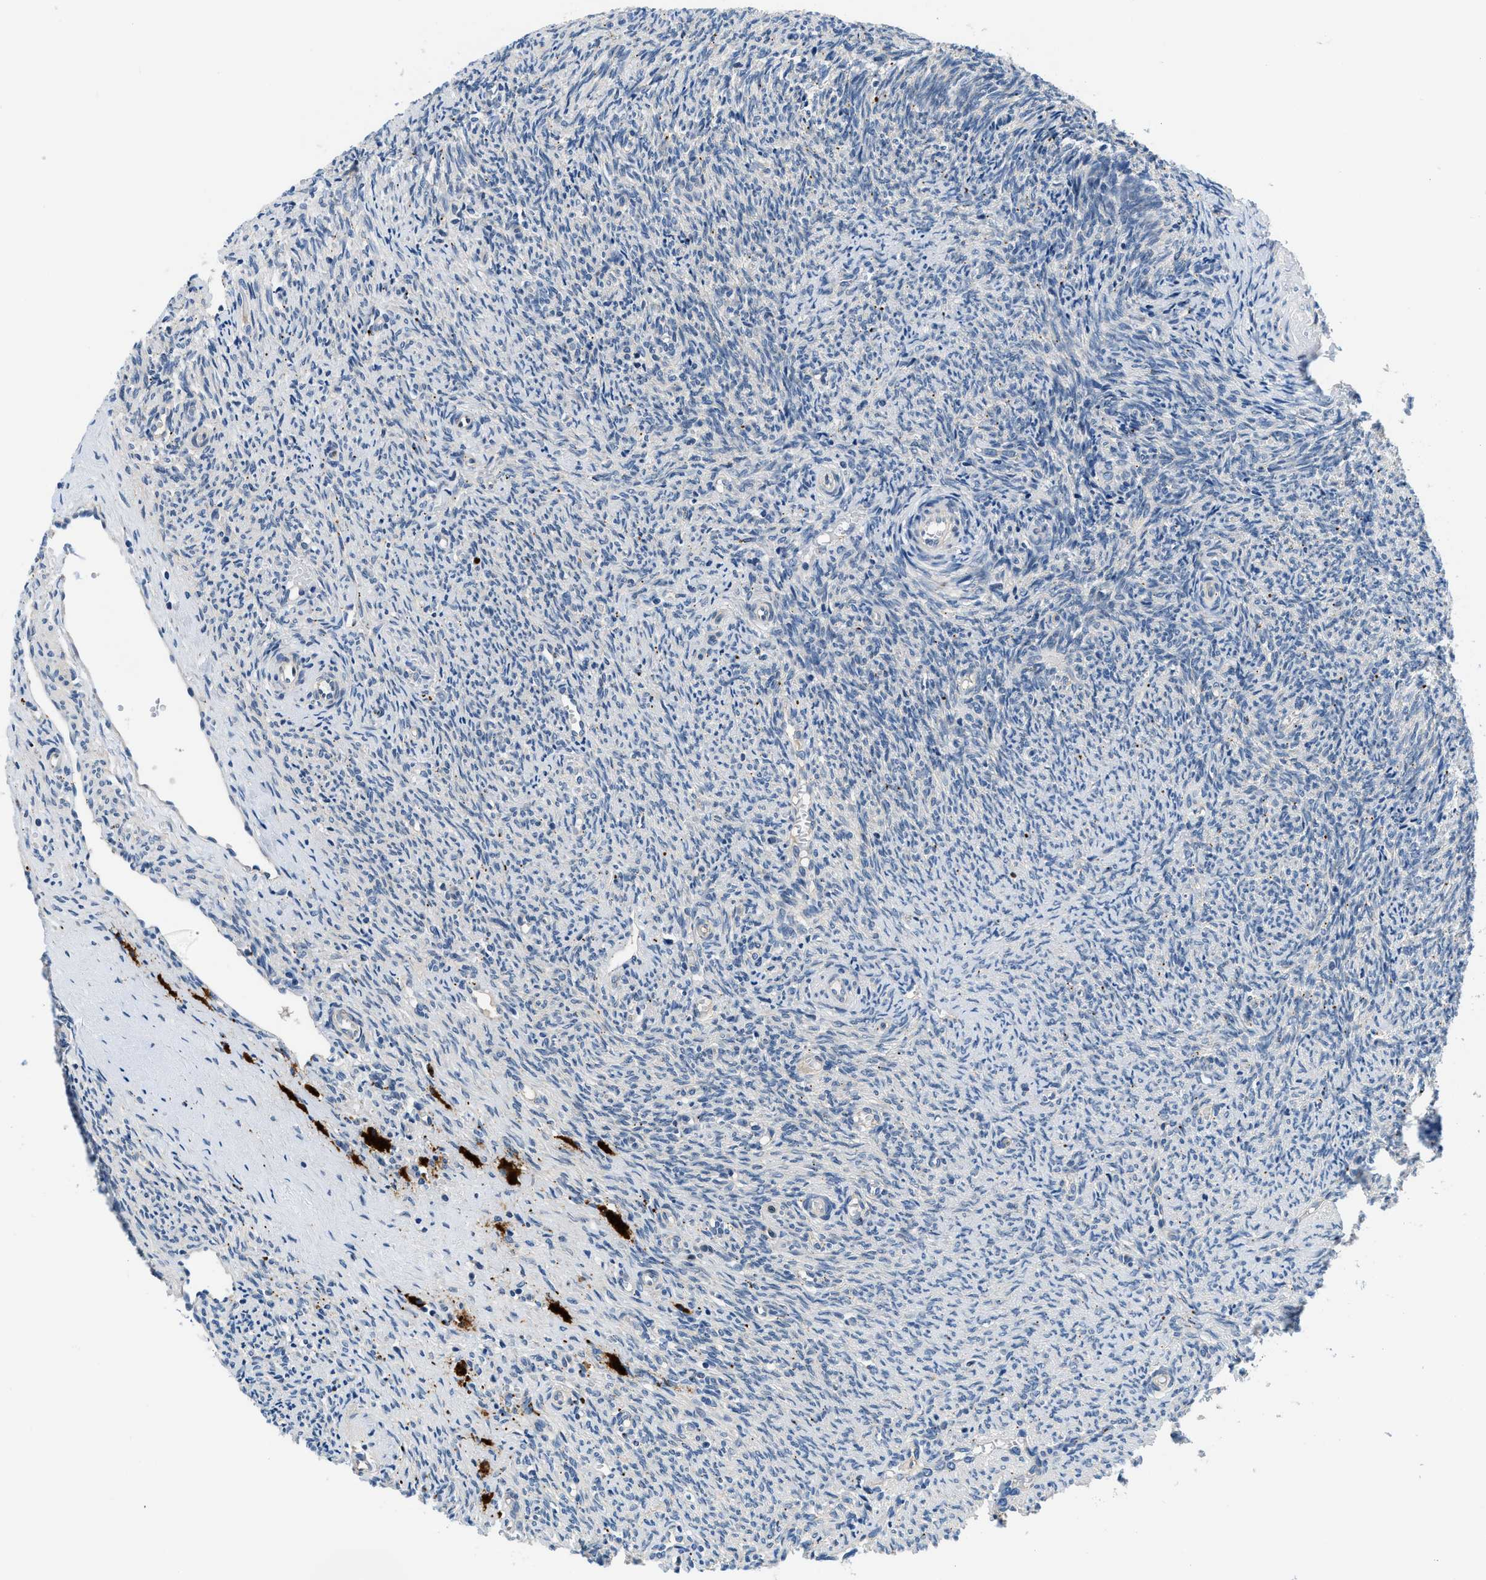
{"staining": {"intensity": "weak", "quantity": "25%-75%", "location": "cytoplasmic/membranous"}, "tissue": "ovary", "cell_type": "Follicle cells", "image_type": "normal", "snomed": [{"axis": "morphology", "description": "Normal tissue, NOS"}, {"axis": "topography", "description": "Ovary"}], "caption": "Approximately 25%-75% of follicle cells in benign human ovary demonstrate weak cytoplasmic/membranous protein staining as visualized by brown immunohistochemical staining.", "gene": "ADGRE3", "patient": {"sex": "female", "age": 41}}